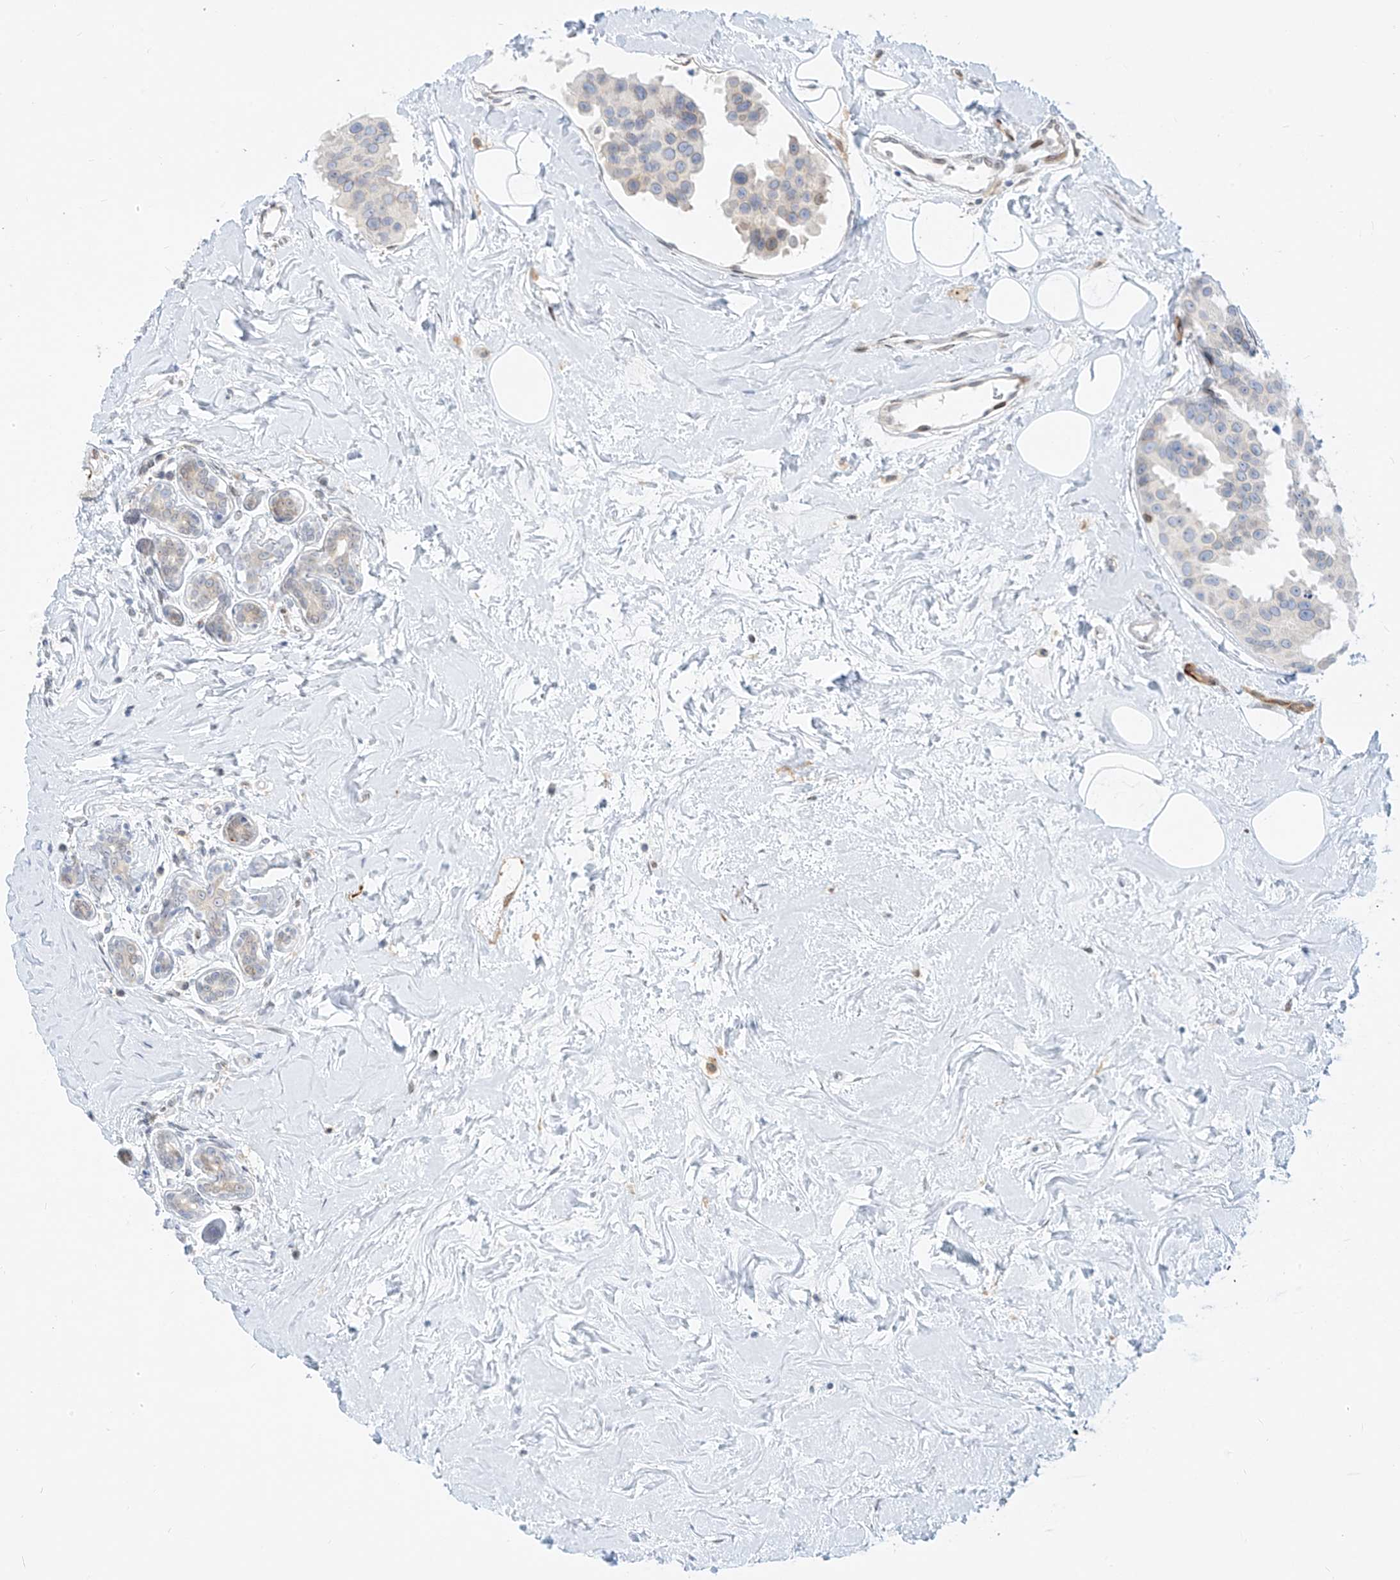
{"staining": {"intensity": "negative", "quantity": "none", "location": "none"}, "tissue": "breast cancer", "cell_type": "Tumor cells", "image_type": "cancer", "snomed": [{"axis": "morphology", "description": "Normal tissue, NOS"}, {"axis": "morphology", "description": "Duct carcinoma"}, {"axis": "topography", "description": "Breast"}], "caption": "Breast cancer was stained to show a protein in brown. There is no significant positivity in tumor cells.", "gene": "NHSL1", "patient": {"sex": "female", "age": 39}}